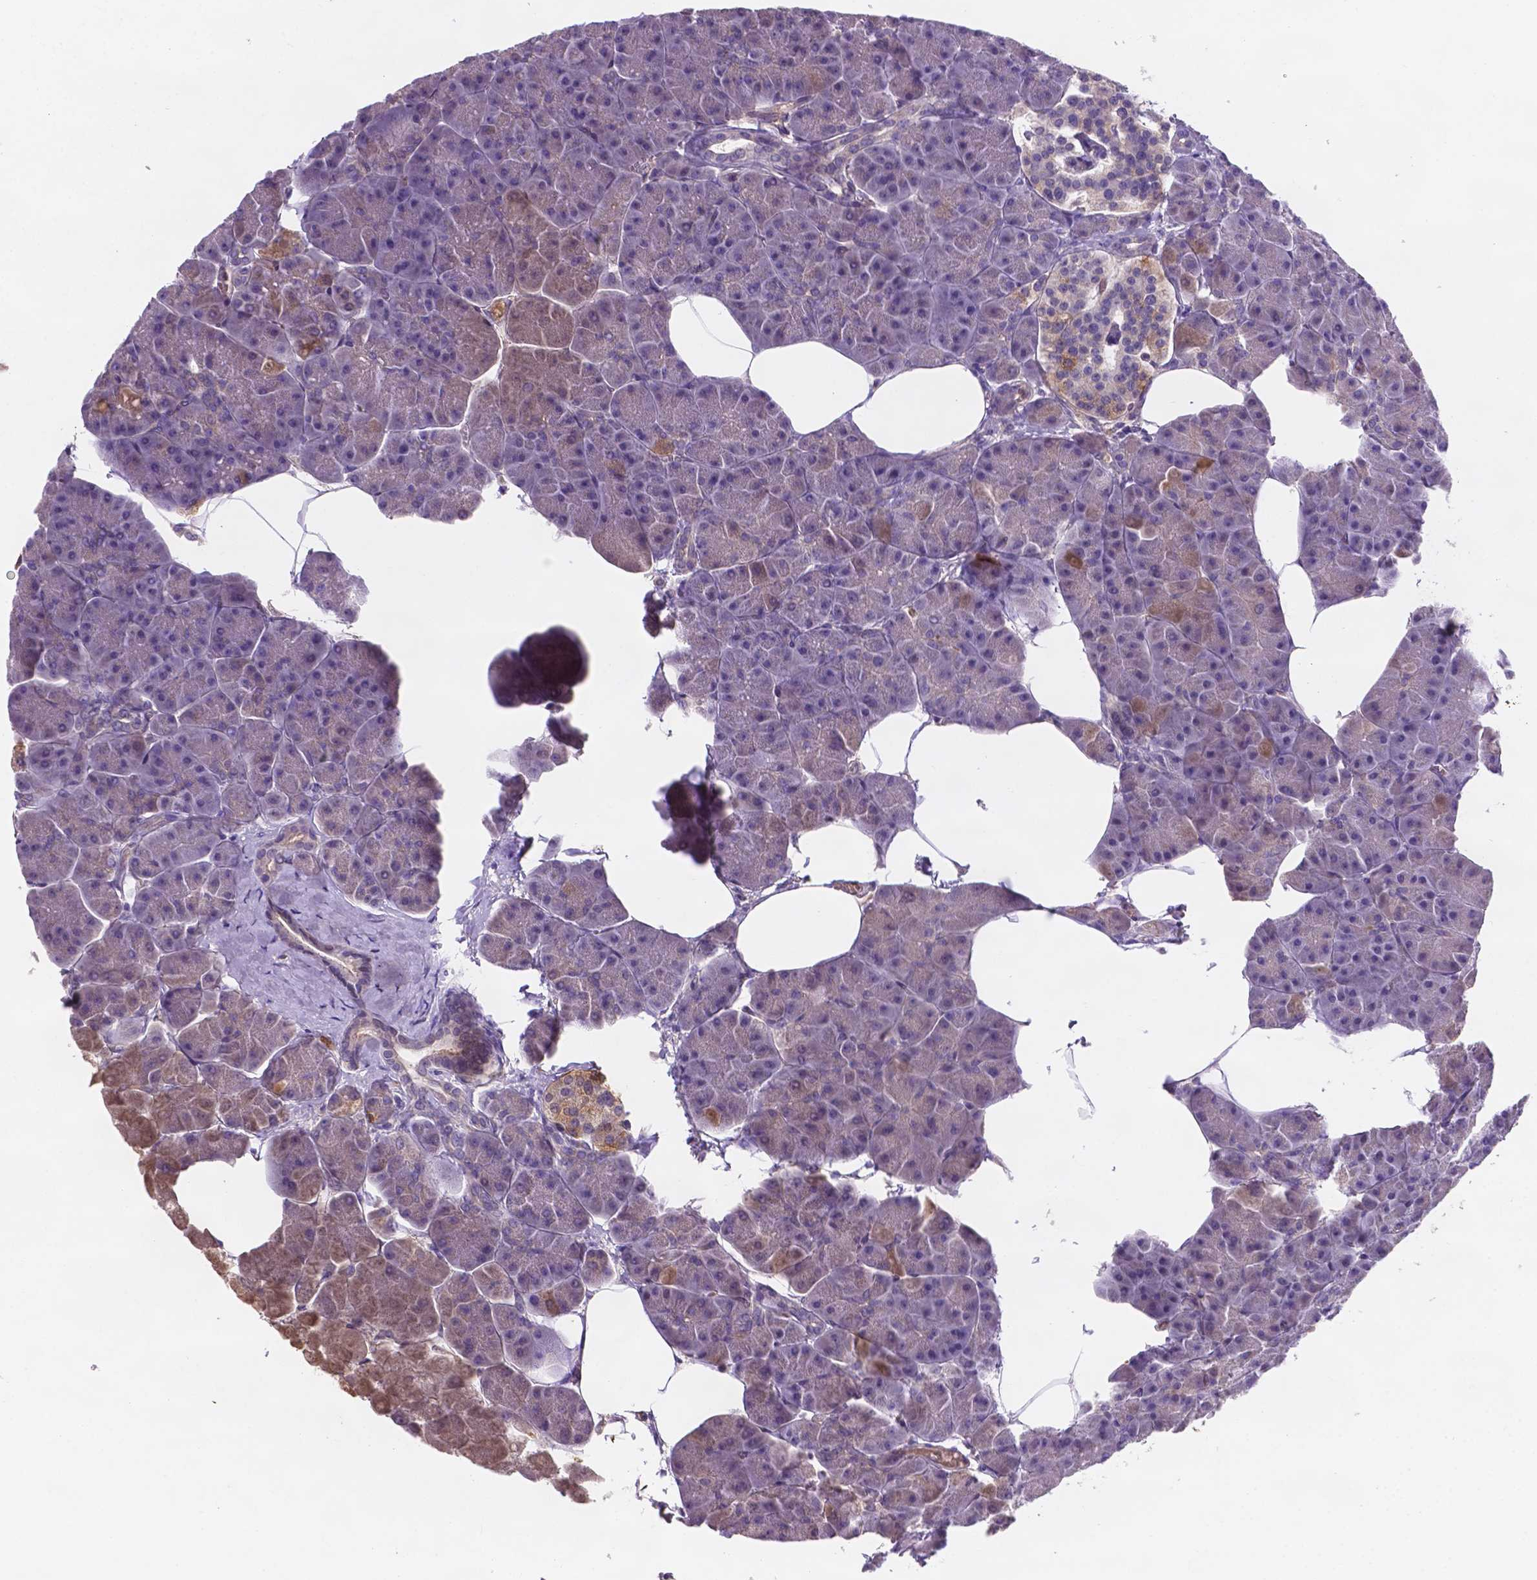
{"staining": {"intensity": "moderate", "quantity": ">75%", "location": "cytoplasmic/membranous"}, "tissue": "pancreas", "cell_type": "Exocrine glandular cells", "image_type": "normal", "snomed": [{"axis": "morphology", "description": "Normal tissue, NOS"}, {"axis": "topography", "description": "Adipose tissue"}, {"axis": "topography", "description": "Pancreas"}, {"axis": "topography", "description": "Peripheral nerve tissue"}], "caption": "Brown immunohistochemical staining in normal human pancreas exhibits moderate cytoplasmic/membranous staining in about >75% of exocrine glandular cells.", "gene": "TM4SF20", "patient": {"sex": "female", "age": 58}}